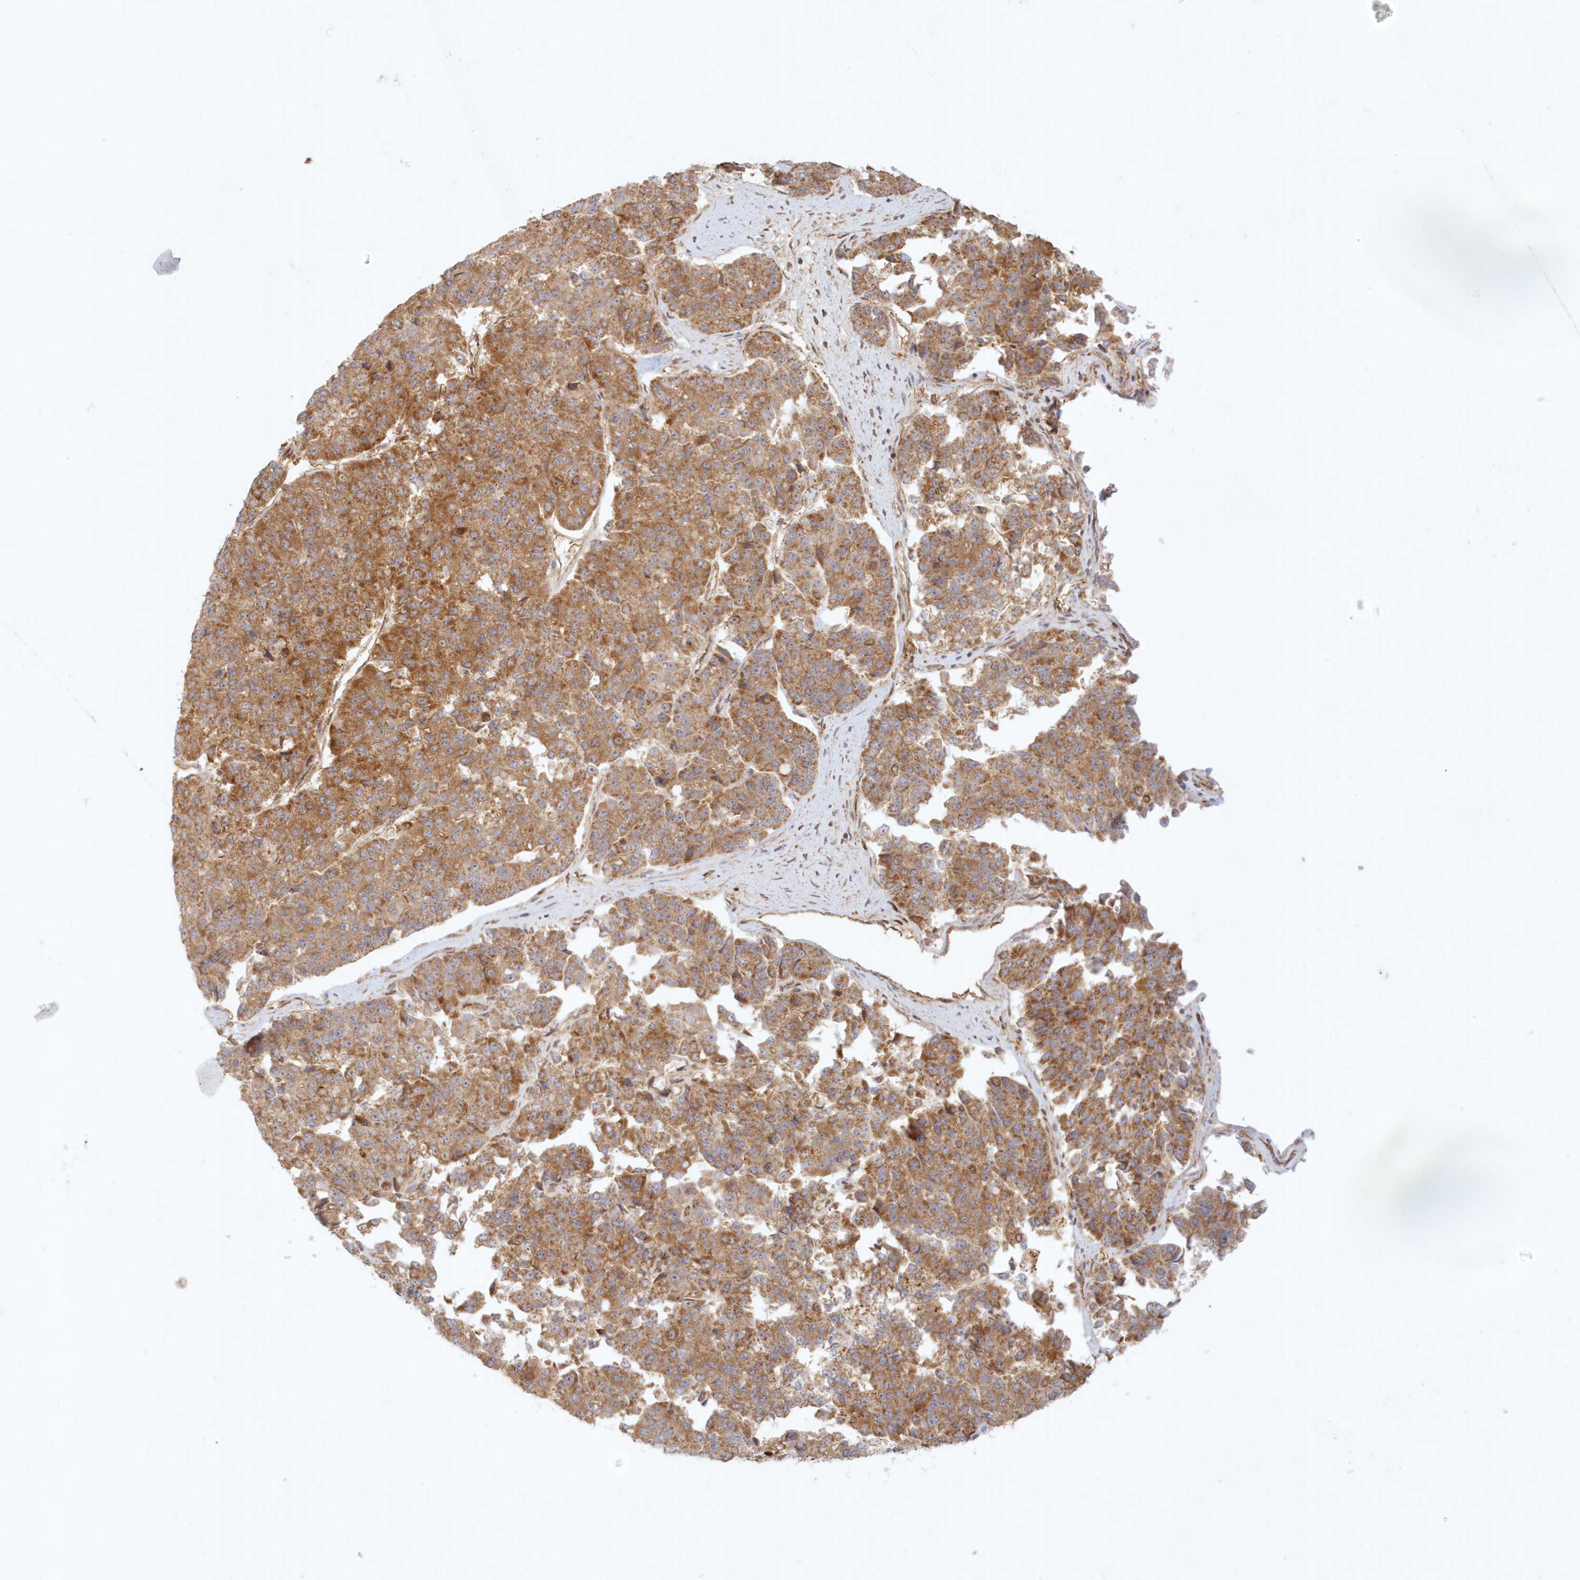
{"staining": {"intensity": "moderate", "quantity": ">75%", "location": "cytoplasmic/membranous"}, "tissue": "pancreatic cancer", "cell_type": "Tumor cells", "image_type": "cancer", "snomed": [{"axis": "morphology", "description": "Adenocarcinoma, NOS"}, {"axis": "topography", "description": "Pancreas"}], "caption": "Immunohistochemical staining of human pancreatic cancer reveals medium levels of moderate cytoplasmic/membranous protein positivity in about >75% of tumor cells.", "gene": "KIAA0232", "patient": {"sex": "male", "age": 50}}